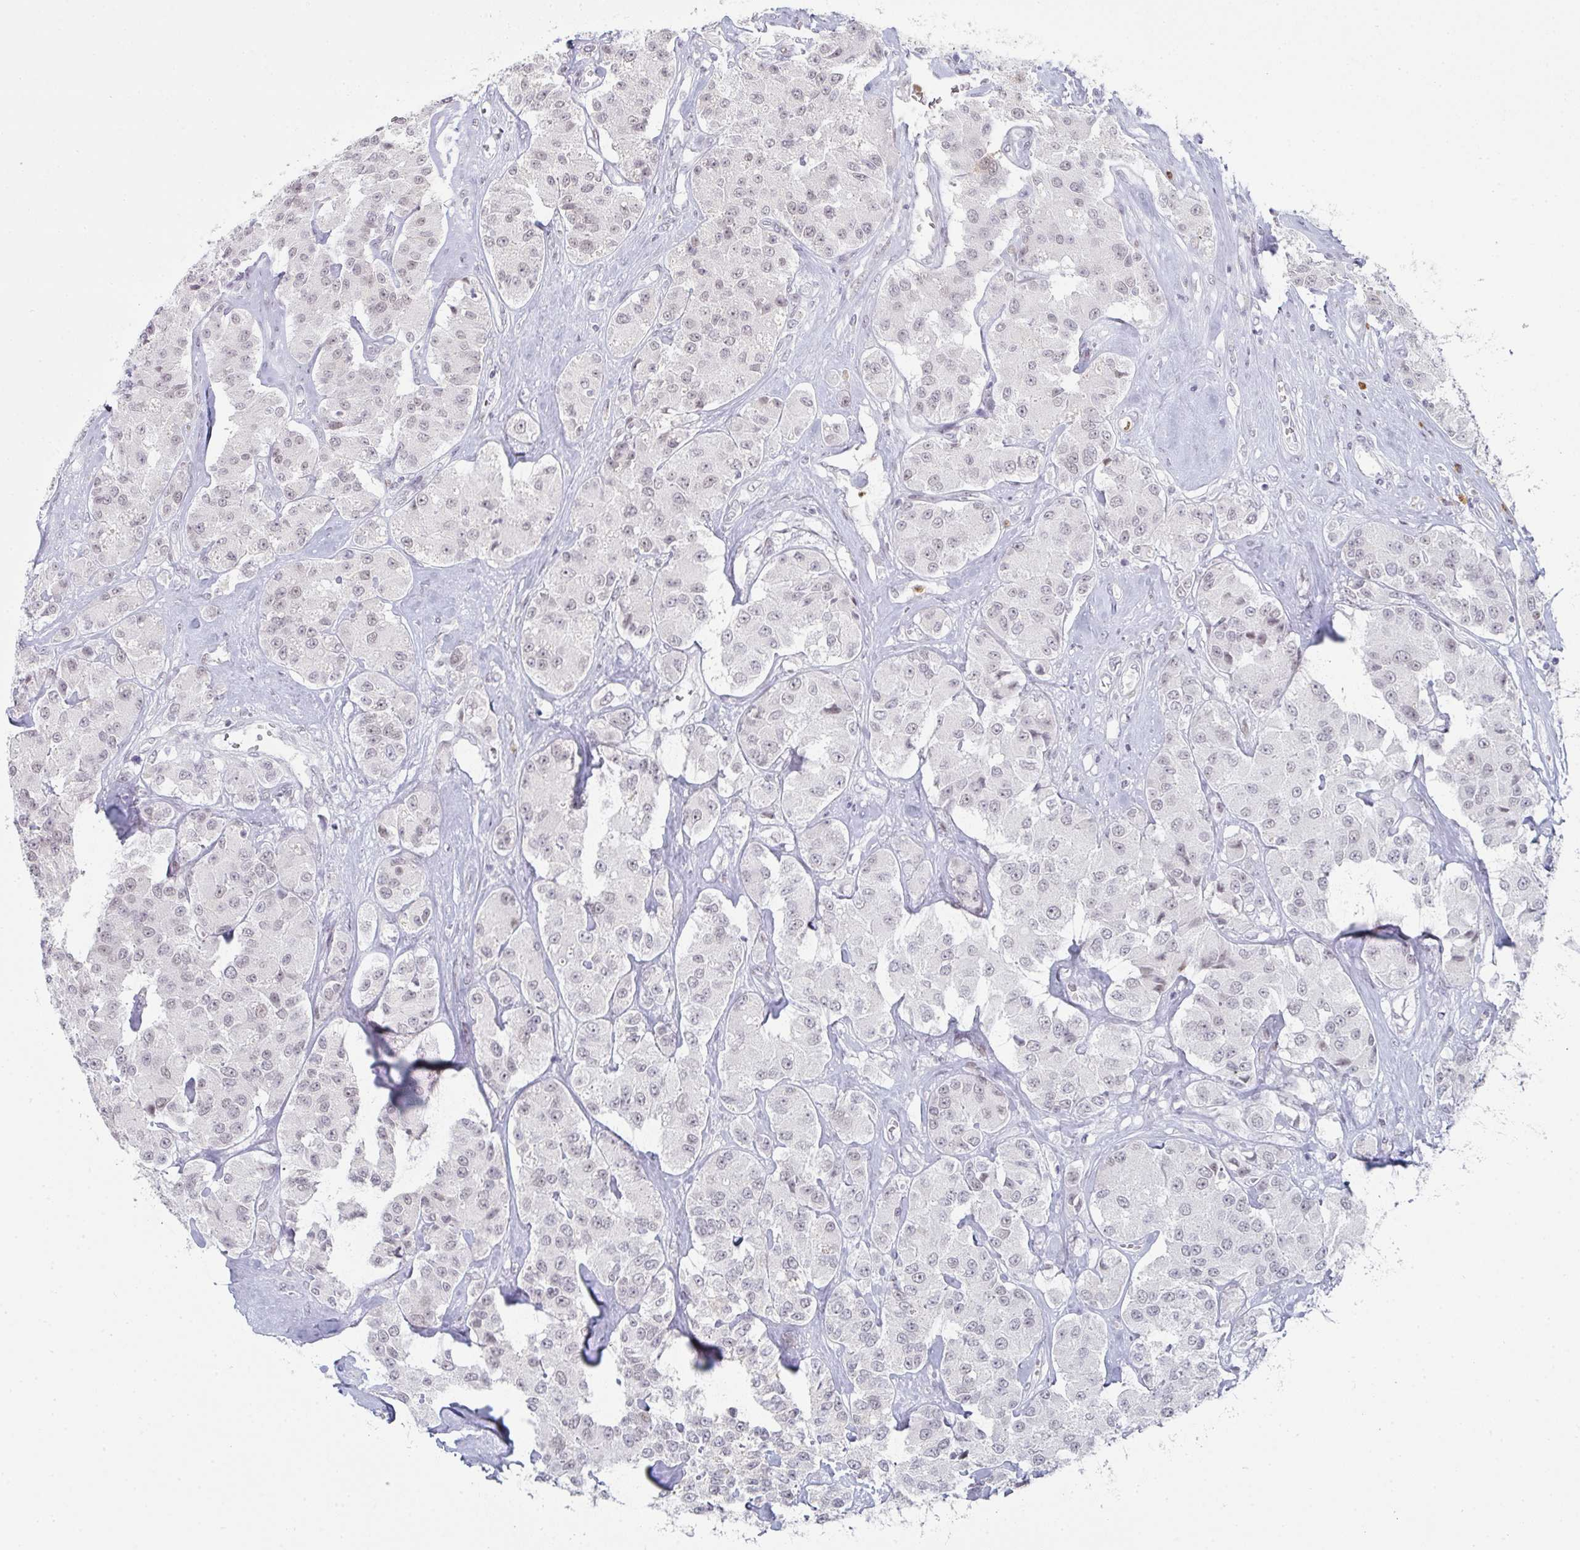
{"staining": {"intensity": "weak", "quantity": "<25%", "location": "nuclear"}, "tissue": "carcinoid", "cell_type": "Tumor cells", "image_type": "cancer", "snomed": [{"axis": "morphology", "description": "Carcinoid, malignant, NOS"}, {"axis": "topography", "description": "Pancreas"}], "caption": "Tumor cells show no significant protein staining in carcinoid.", "gene": "LIN54", "patient": {"sex": "male", "age": 41}}